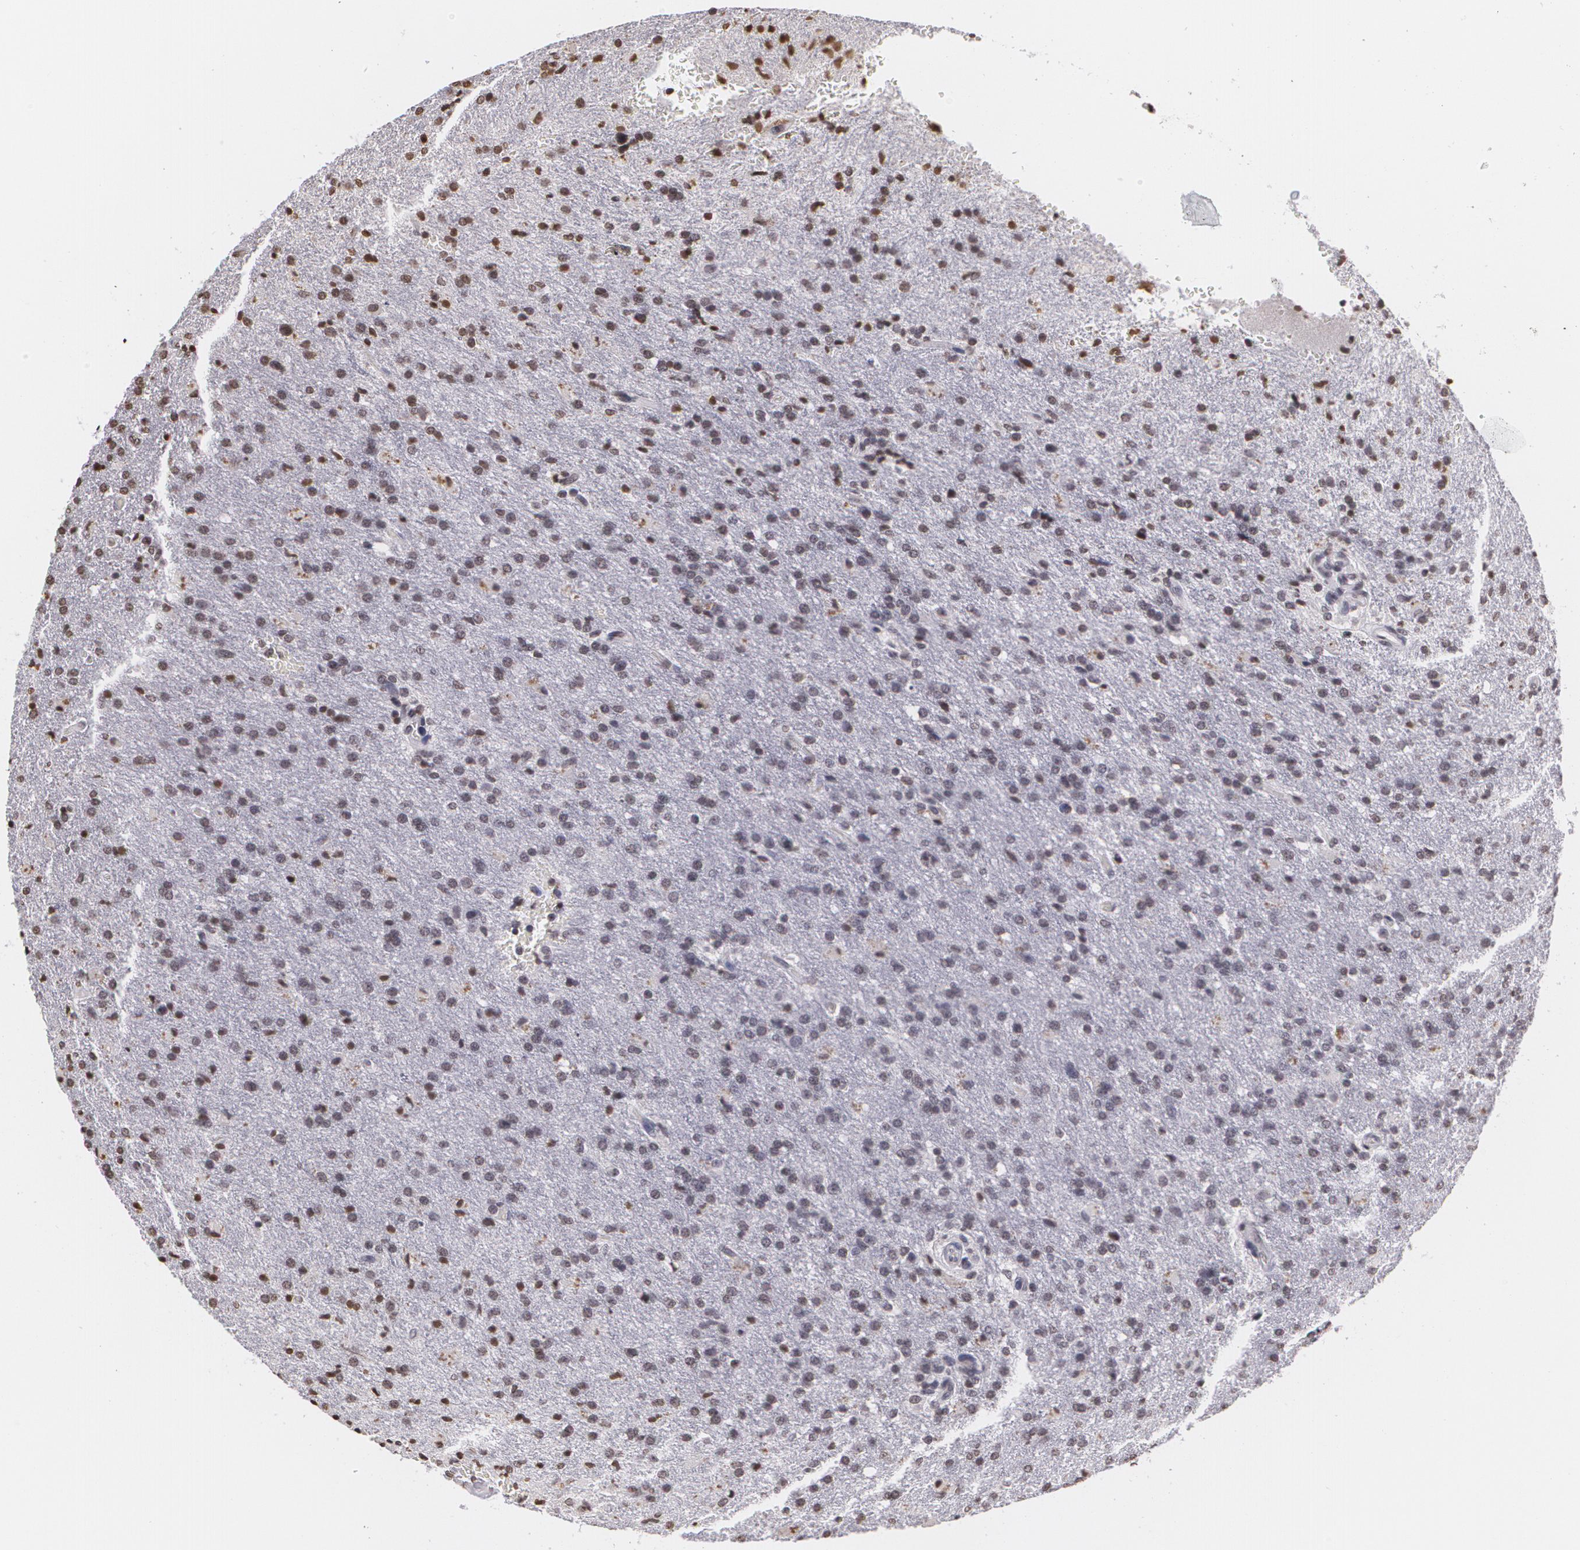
{"staining": {"intensity": "negative", "quantity": "none", "location": "none"}, "tissue": "glioma", "cell_type": "Tumor cells", "image_type": "cancer", "snomed": [{"axis": "morphology", "description": "Glioma, malignant, High grade"}, {"axis": "topography", "description": "Brain"}], "caption": "IHC histopathology image of neoplastic tissue: glioma stained with DAB shows no significant protein expression in tumor cells.", "gene": "MUC1", "patient": {"sex": "male", "age": 68}}